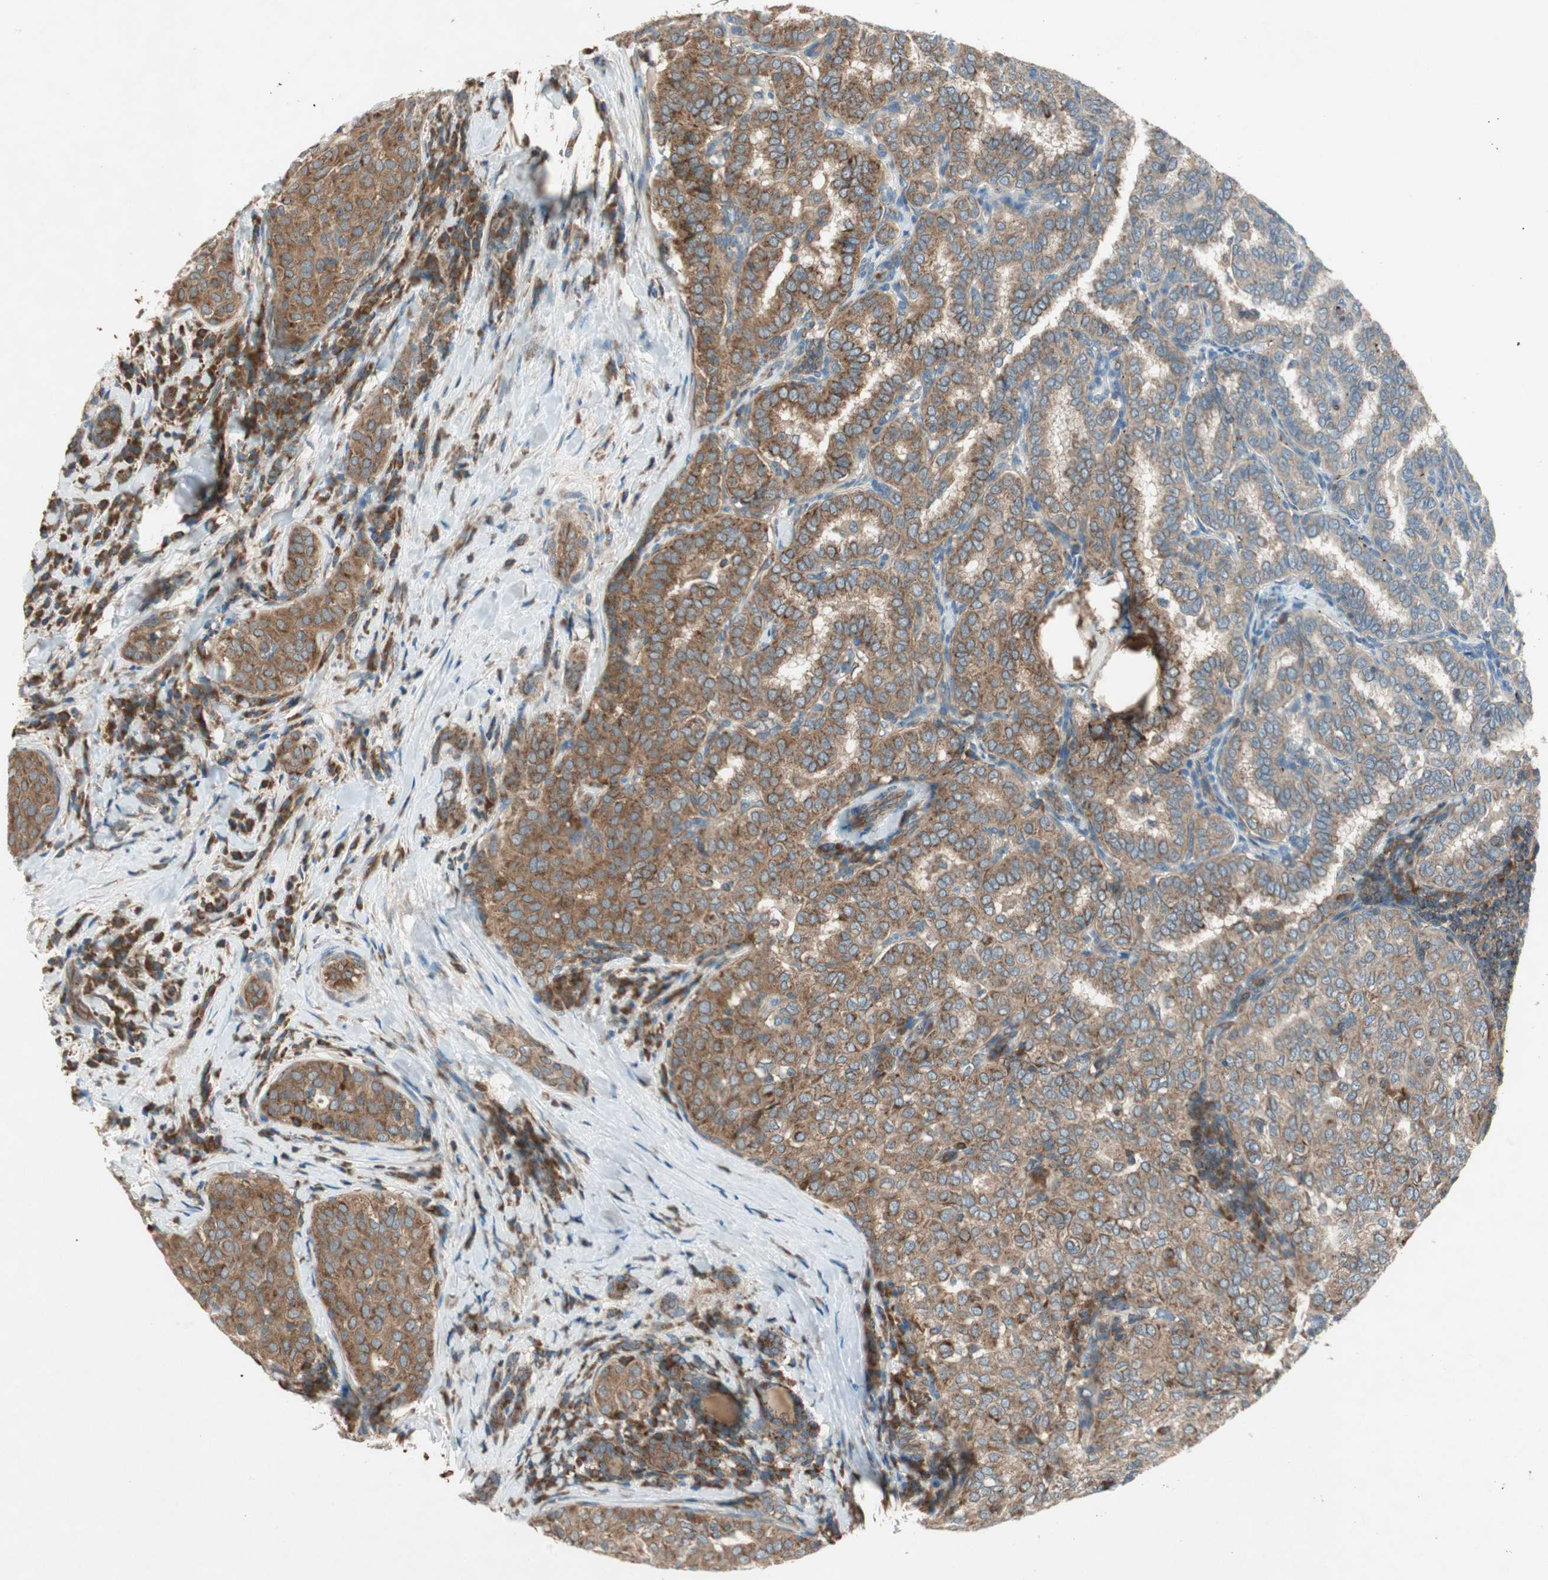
{"staining": {"intensity": "strong", "quantity": ">75%", "location": "cytoplasmic/membranous"}, "tissue": "thyroid cancer", "cell_type": "Tumor cells", "image_type": "cancer", "snomed": [{"axis": "morphology", "description": "Papillary adenocarcinoma, NOS"}, {"axis": "topography", "description": "Thyroid gland"}], "caption": "Immunohistochemistry (IHC) of human thyroid cancer (papillary adenocarcinoma) exhibits high levels of strong cytoplasmic/membranous positivity in about >75% of tumor cells.", "gene": "CHADL", "patient": {"sex": "female", "age": 30}}